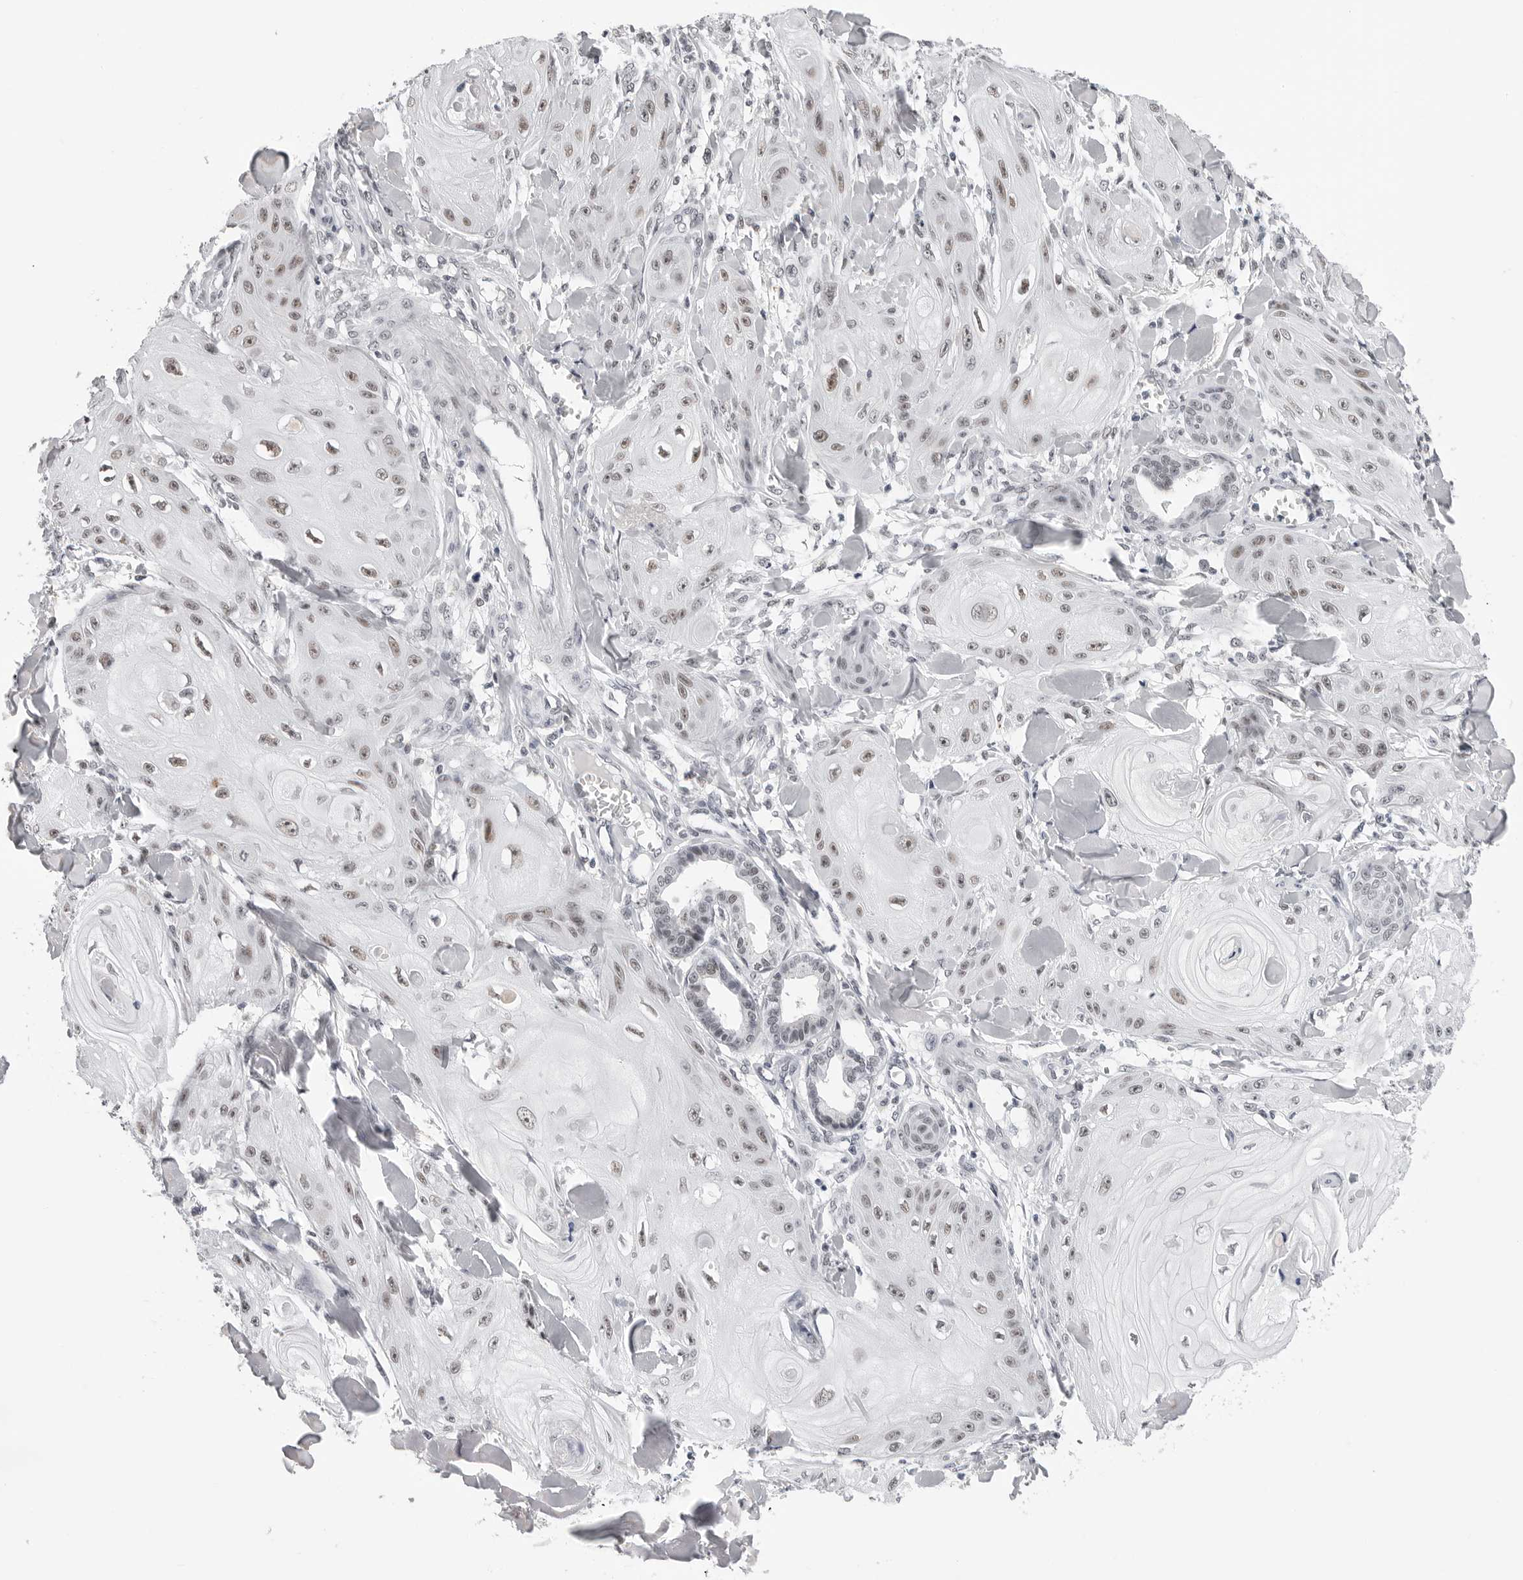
{"staining": {"intensity": "weak", "quantity": ">75%", "location": "nuclear"}, "tissue": "skin cancer", "cell_type": "Tumor cells", "image_type": "cancer", "snomed": [{"axis": "morphology", "description": "Squamous cell carcinoma, NOS"}, {"axis": "topography", "description": "Skin"}], "caption": "An image showing weak nuclear expression in approximately >75% of tumor cells in skin cancer (squamous cell carcinoma), as visualized by brown immunohistochemical staining.", "gene": "SF3B4", "patient": {"sex": "male", "age": 74}}